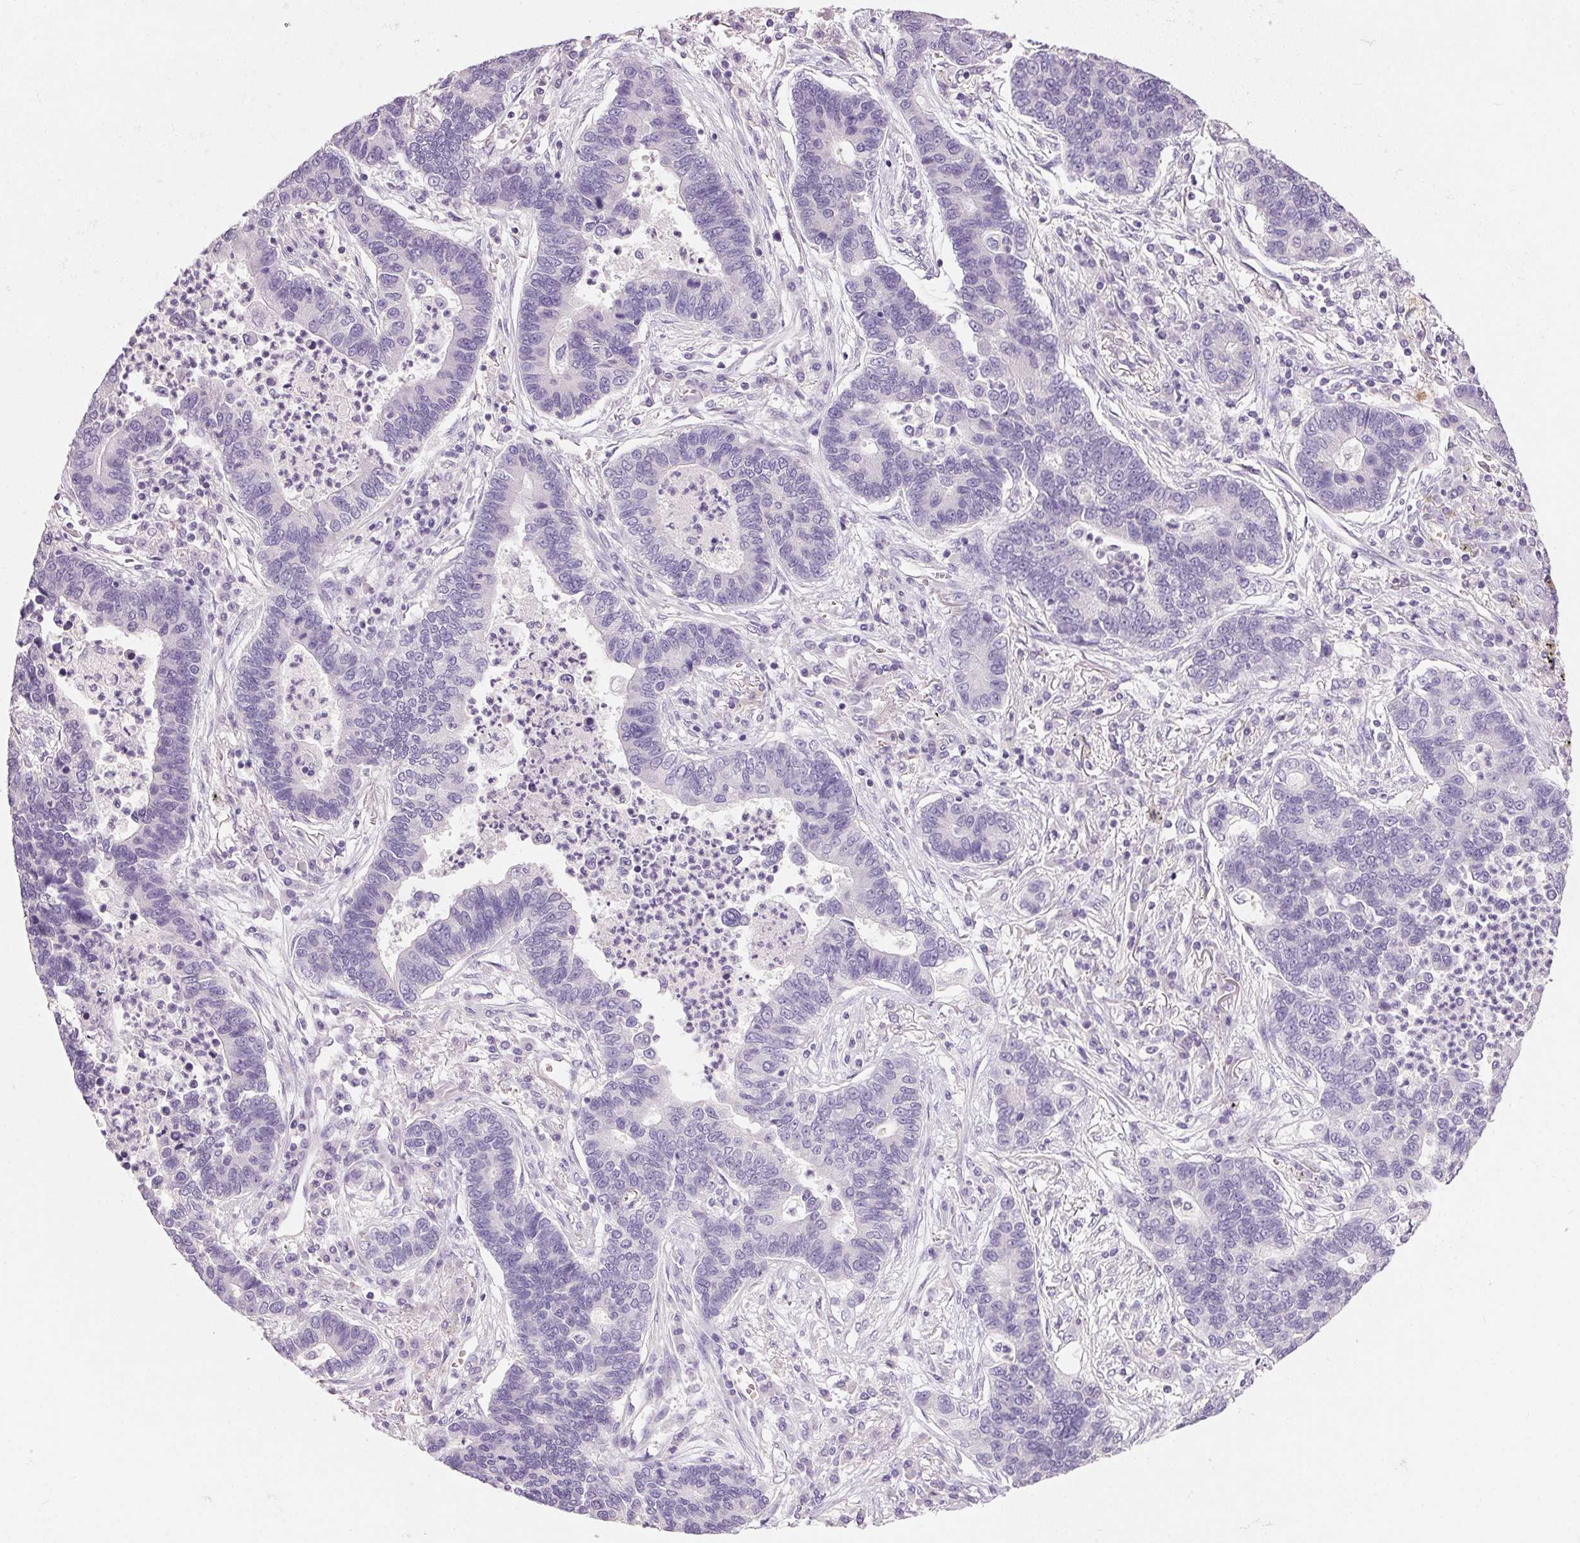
{"staining": {"intensity": "negative", "quantity": "none", "location": "none"}, "tissue": "lung cancer", "cell_type": "Tumor cells", "image_type": "cancer", "snomed": [{"axis": "morphology", "description": "Adenocarcinoma, NOS"}, {"axis": "topography", "description": "Lung"}], "caption": "Tumor cells show no significant protein positivity in adenocarcinoma (lung). (DAB (3,3'-diaminobenzidine) immunohistochemistry, high magnification).", "gene": "HSD17B1", "patient": {"sex": "female", "age": 57}}